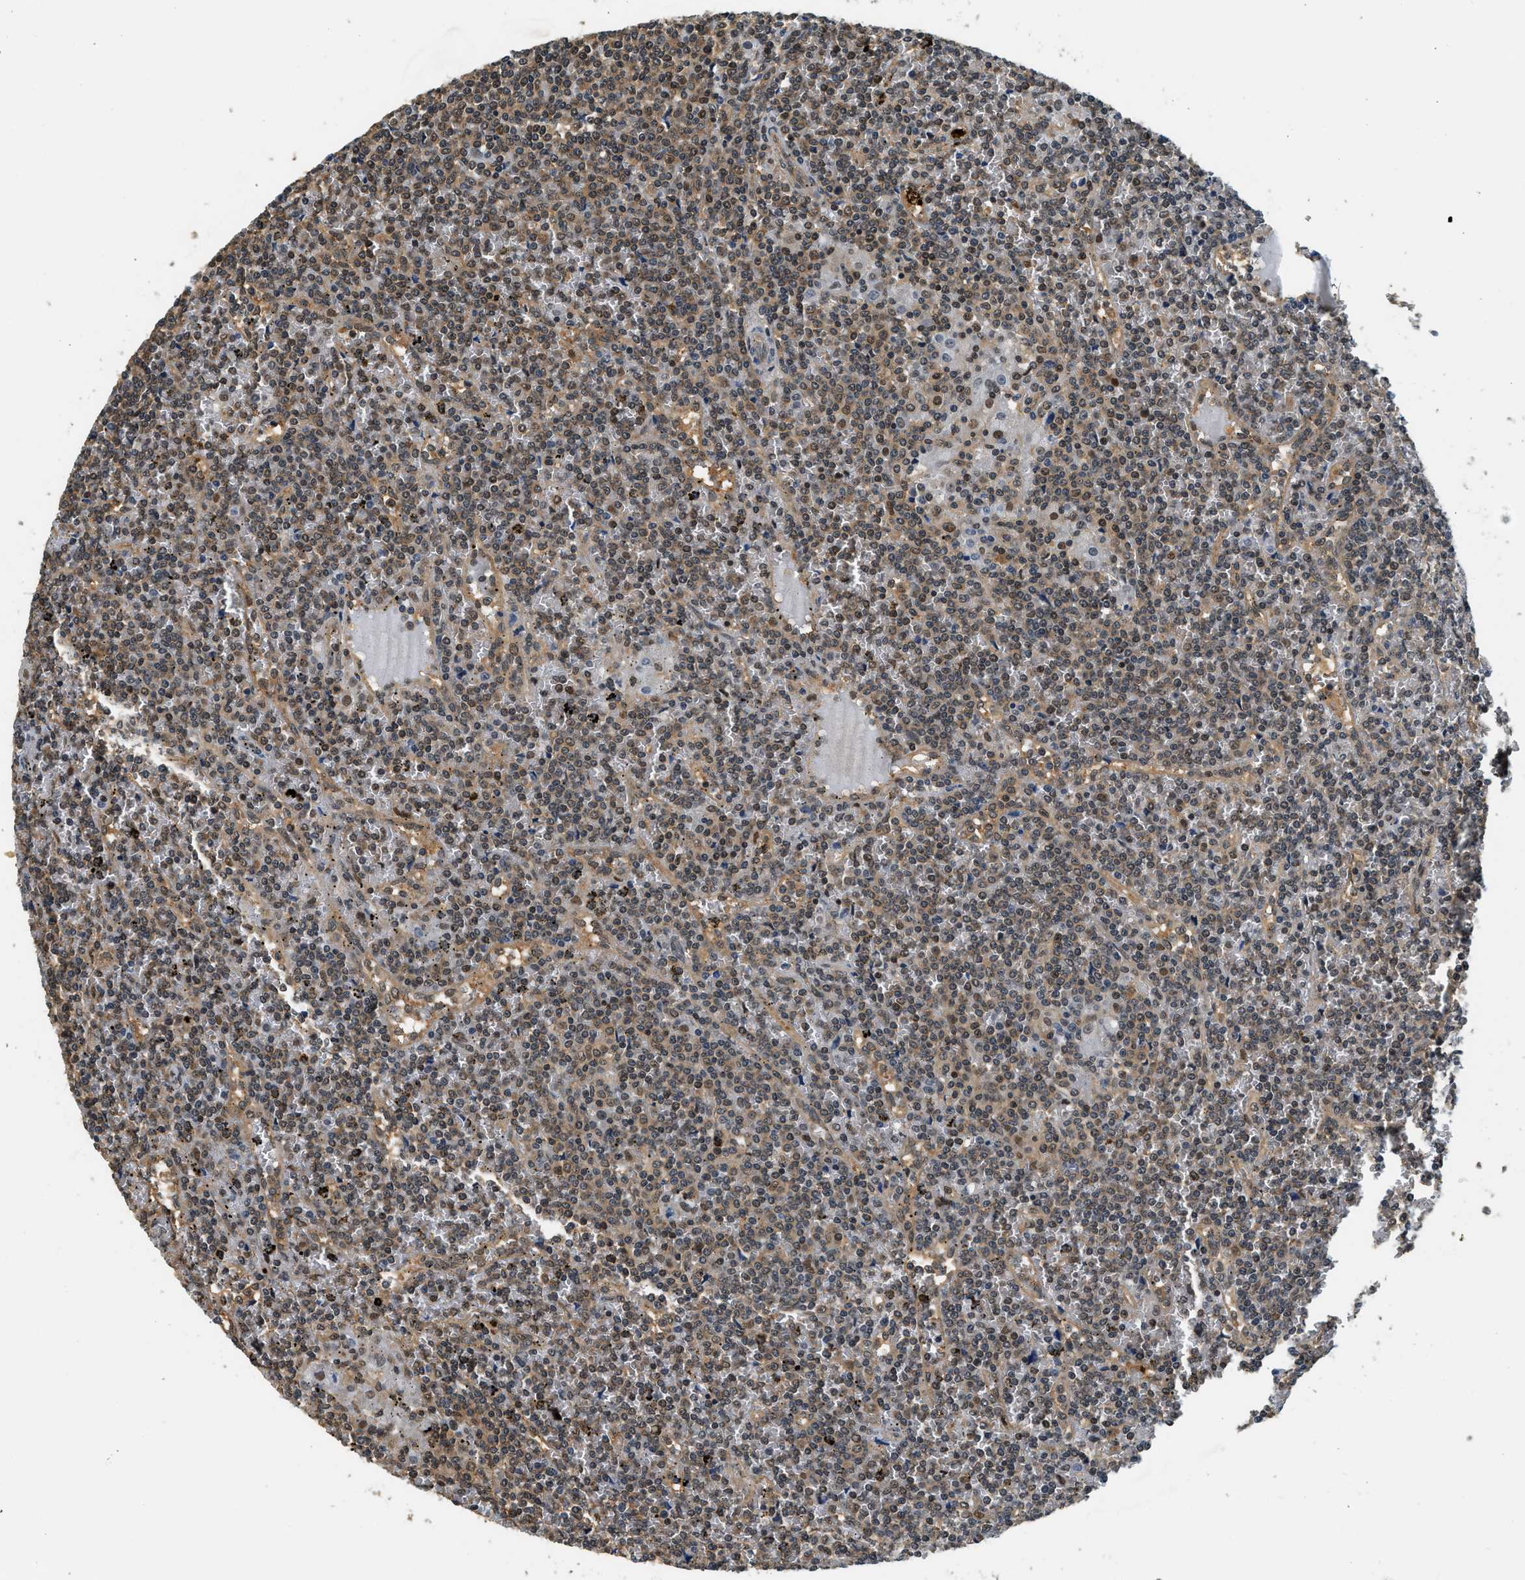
{"staining": {"intensity": "moderate", "quantity": "25%-75%", "location": "cytoplasmic/membranous,nuclear"}, "tissue": "lymphoma", "cell_type": "Tumor cells", "image_type": "cancer", "snomed": [{"axis": "morphology", "description": "Malignant lymphoma, non-Hodgkin's type, Low grade"}, {"axis": "topography", "description": "Spleen"}], "caption": "This is a photomicrograph of immunohistochemistry staining of lymphoma, which shows moderate expression in the cytoplasmic/membranous and nuclear of tumor cells.", "gene": "PSMD3", "patient": {"sex": "female", "age": 19}}